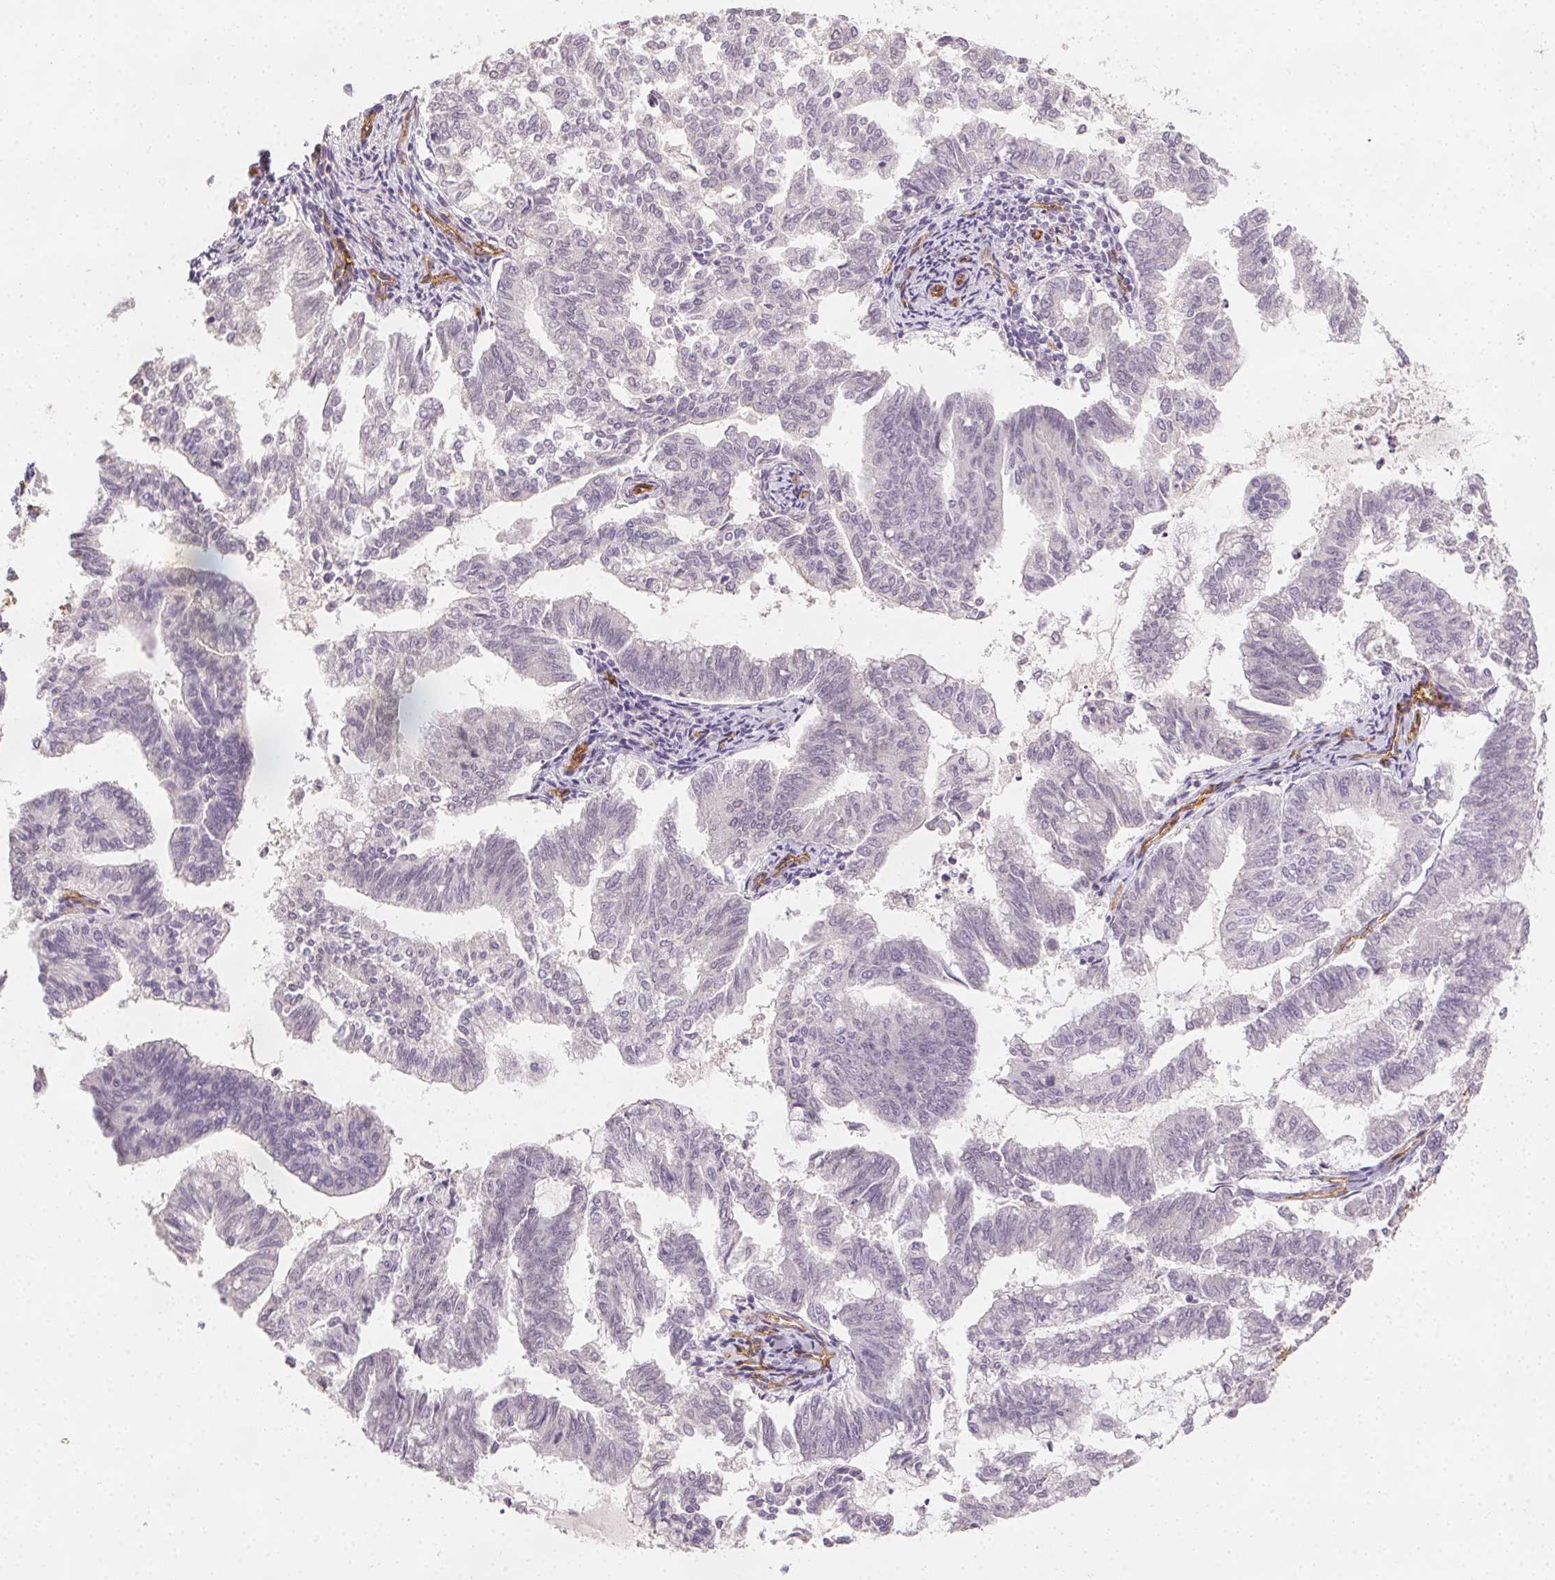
{"staining": {"intensity": "negative", "quantity": "none", "location": "none"}, "tissue": "endometrial cancer", "cell_type": "Tumor cells", "image_type": "cancer", "snomed": [{"axis": "morphology", "description": "Adenocarcinoma, NOS"}, {"axis": "topography", "description": "Endometrium"}], "caption": "Tumor cells show no significant protein positivity in endometrial cancer (adenocarcinoma).", "gene": "PODXL", "patient": {"sex": "female", "age": 79}}